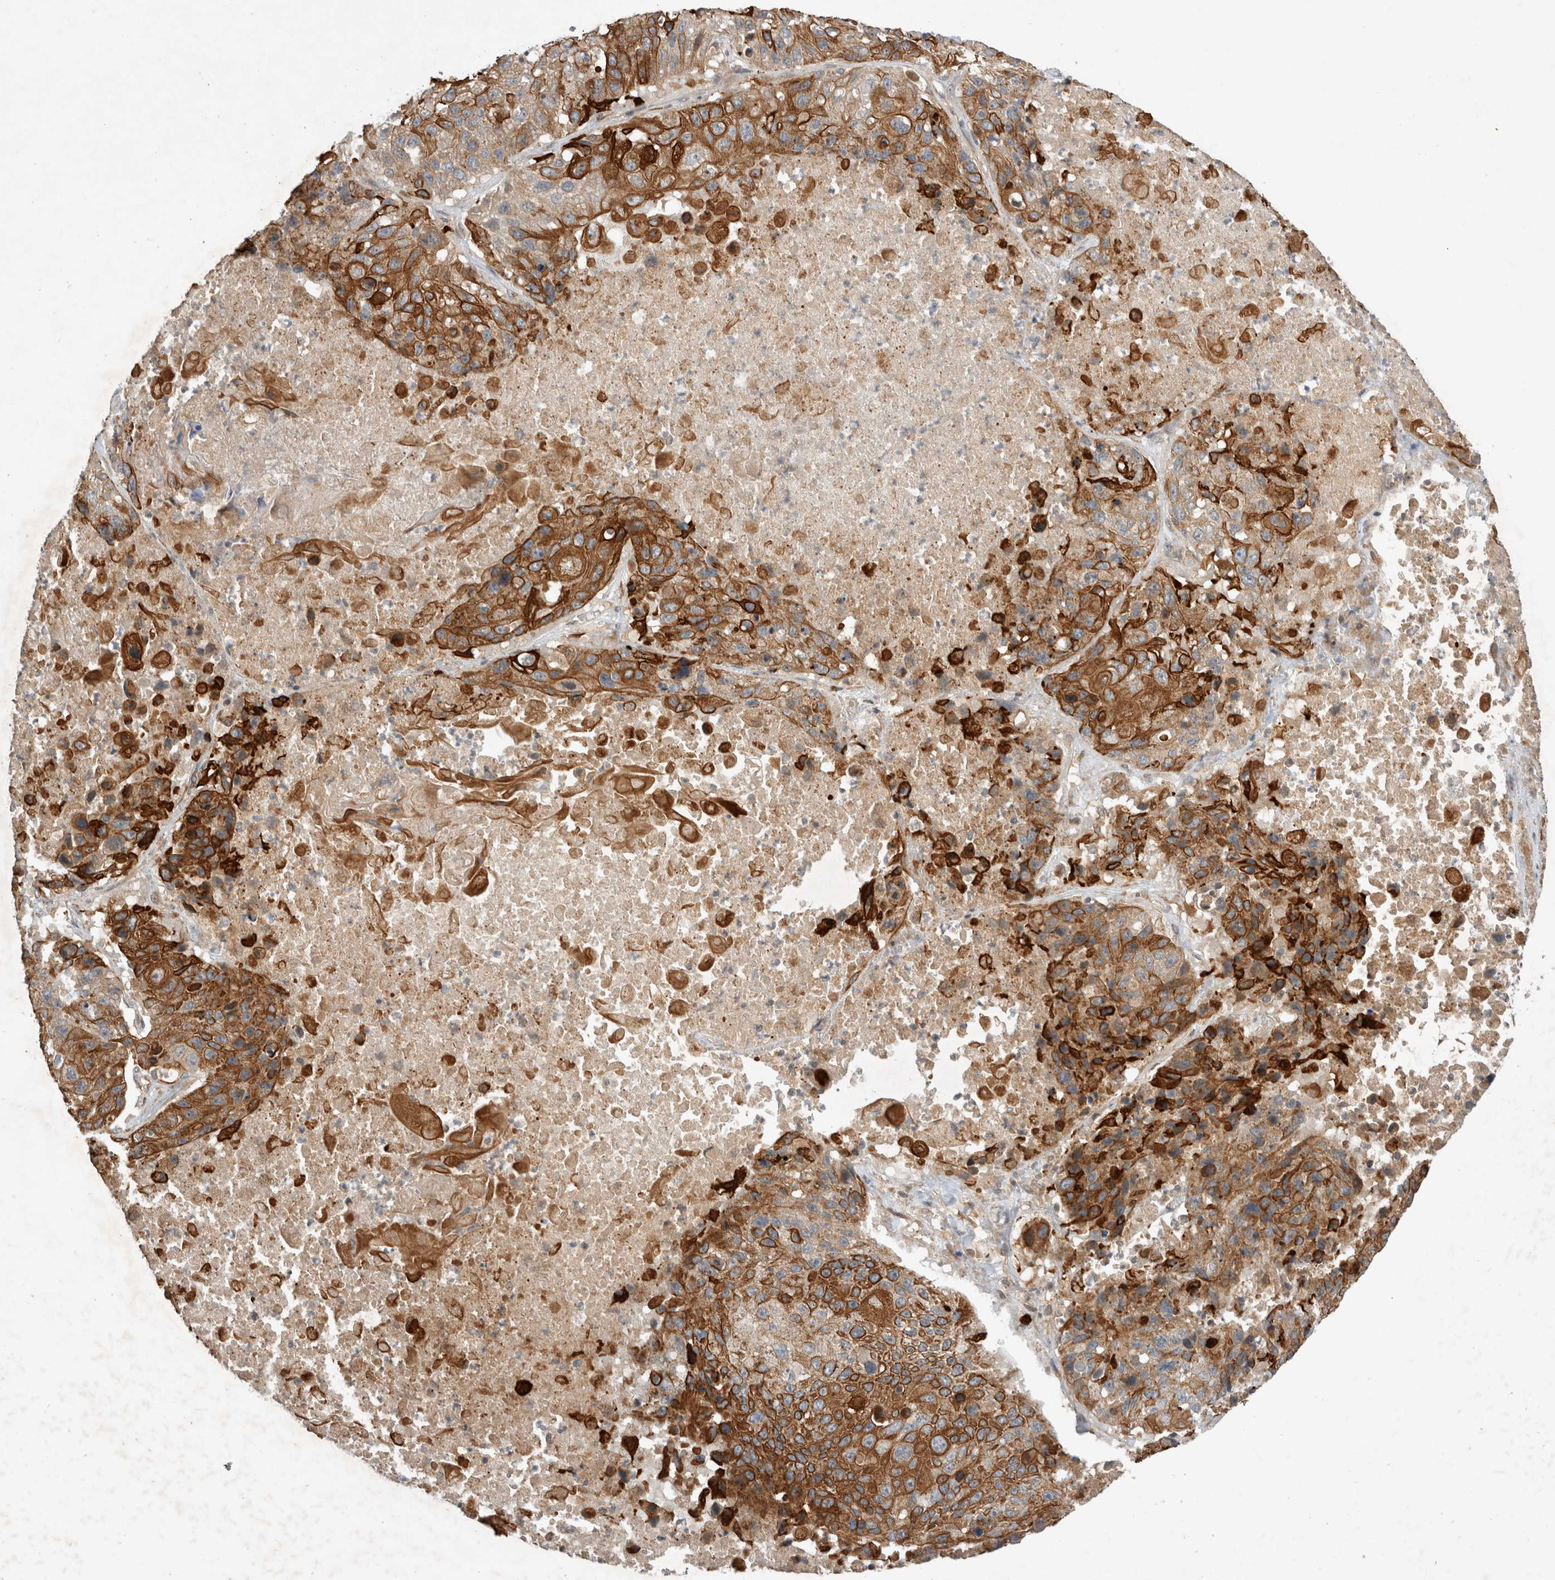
{"staining": {"intensity": "strong", "quantity": ">75%", "location": "cytoplasmic/membranous"}, "tissue": "lung cancer", "cell_type": "Tumor cells", "image_type": "cancer", "snomed": [{"axis": "morphology", "description": "Squamous cell carcinoma, NOS"}, {"axis": "topography", "description": "Lung"}], "caption": "Immunohistochemical staining of squamous cell carcinoma (lung) reveals high levels of strong cytoplasmic/membranous protein positivity in about >75% of tumor cells. The staining was performed using DAB (3,3'-diaminobenzidine) to visualize the protein expression in brown, while the nuclei were stained in blue with hematoxylin (Magnification: 20x).", "gene": "ARMC9", "patient": {"sex": "male", "age": 61}}